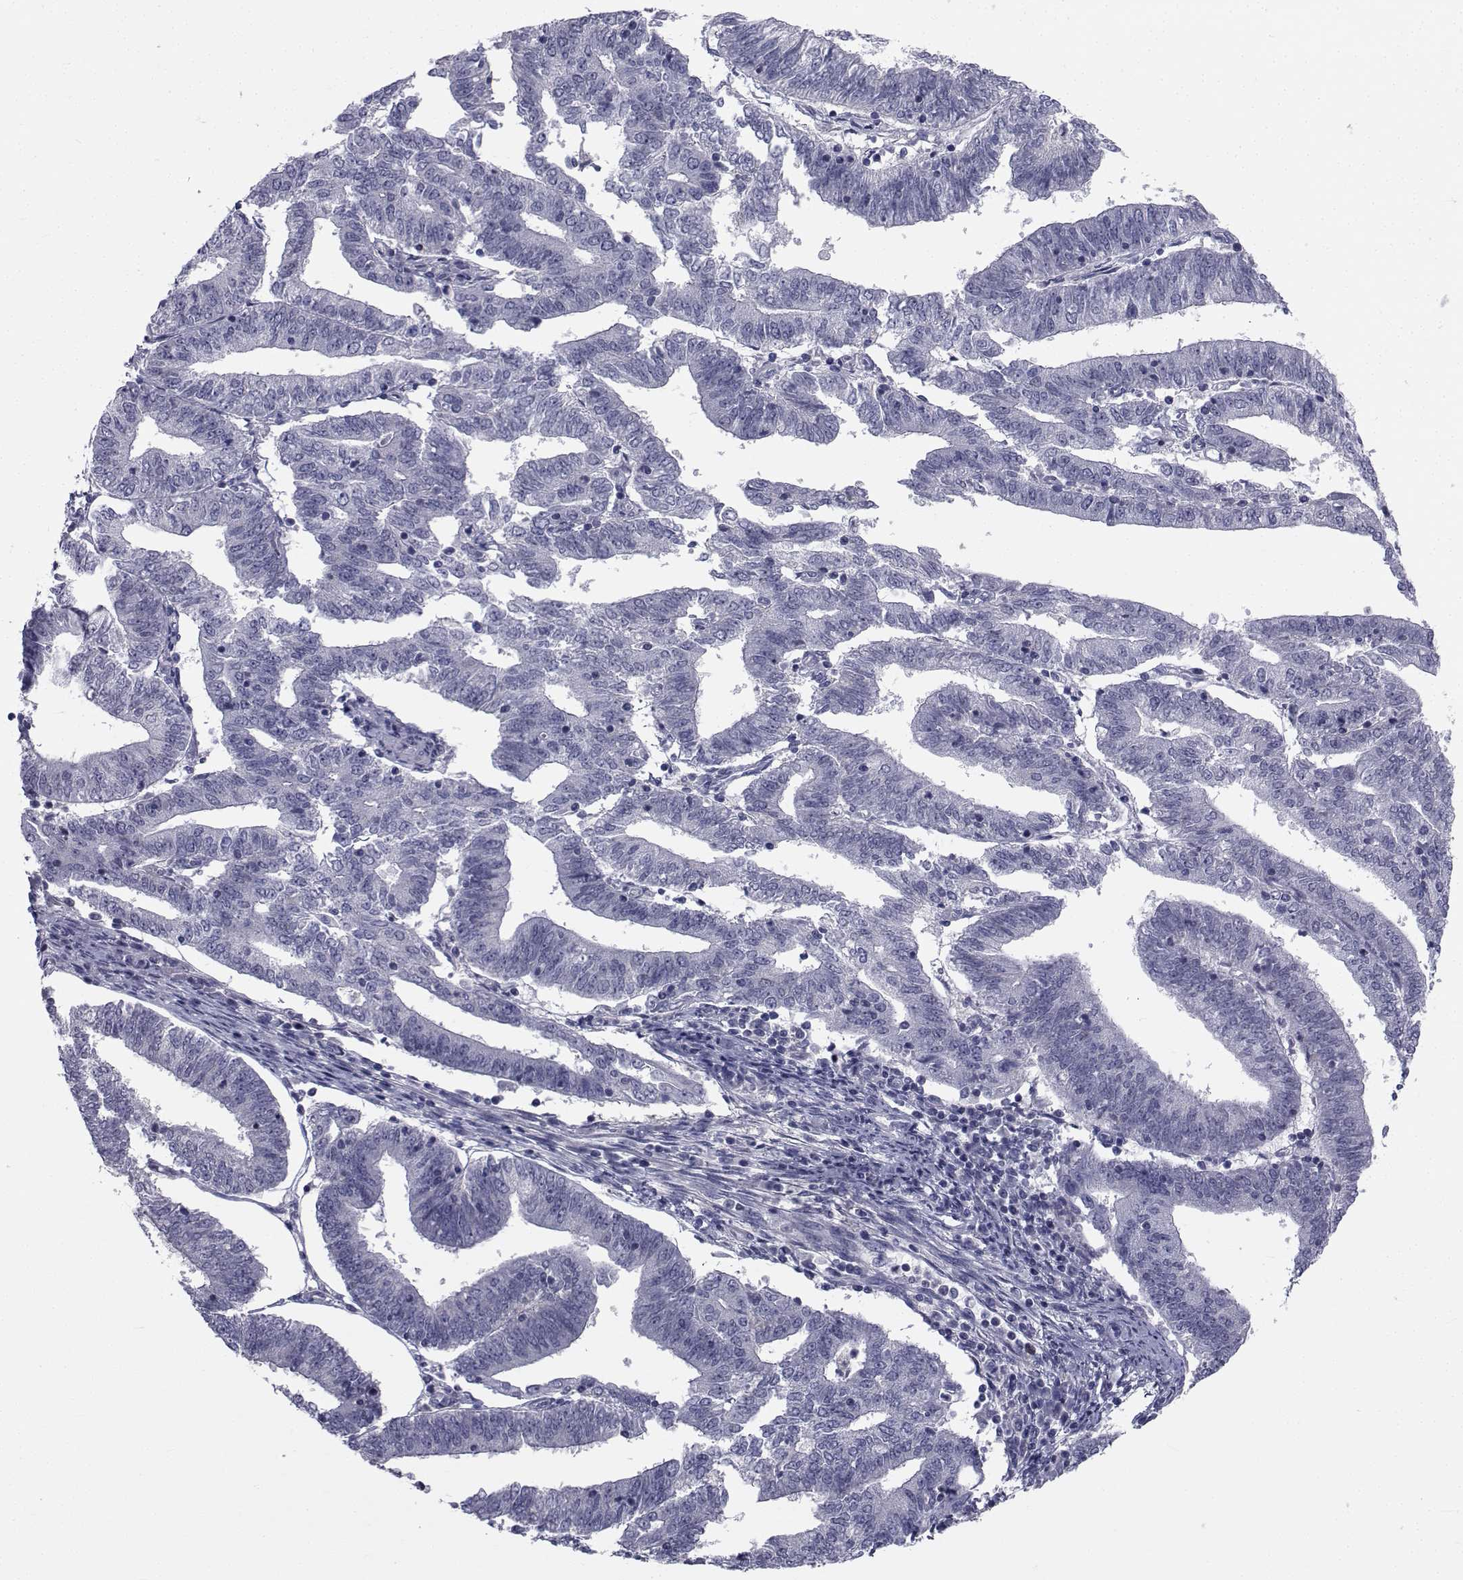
{"staining": {"intensity": "negative", "quantity": "none", "location": "none"}, "tissue": "endometrial cancer", "cell_type": "Tumor cells", "image_type": "cancer", "snomed": [{"axis": "morphology", "description": "Adenocarcinoma, NOS"}, {"axis": "topography", "description": "Endometrium"}], "caption": "An immunohistochemistry (IHC) photomicrograph of endometrial cancer is shown. There is no staining in tumor cells of endometrial cancer.", "gene": "CHRNA1", "patient": {"sex": "female", "age": 82}}